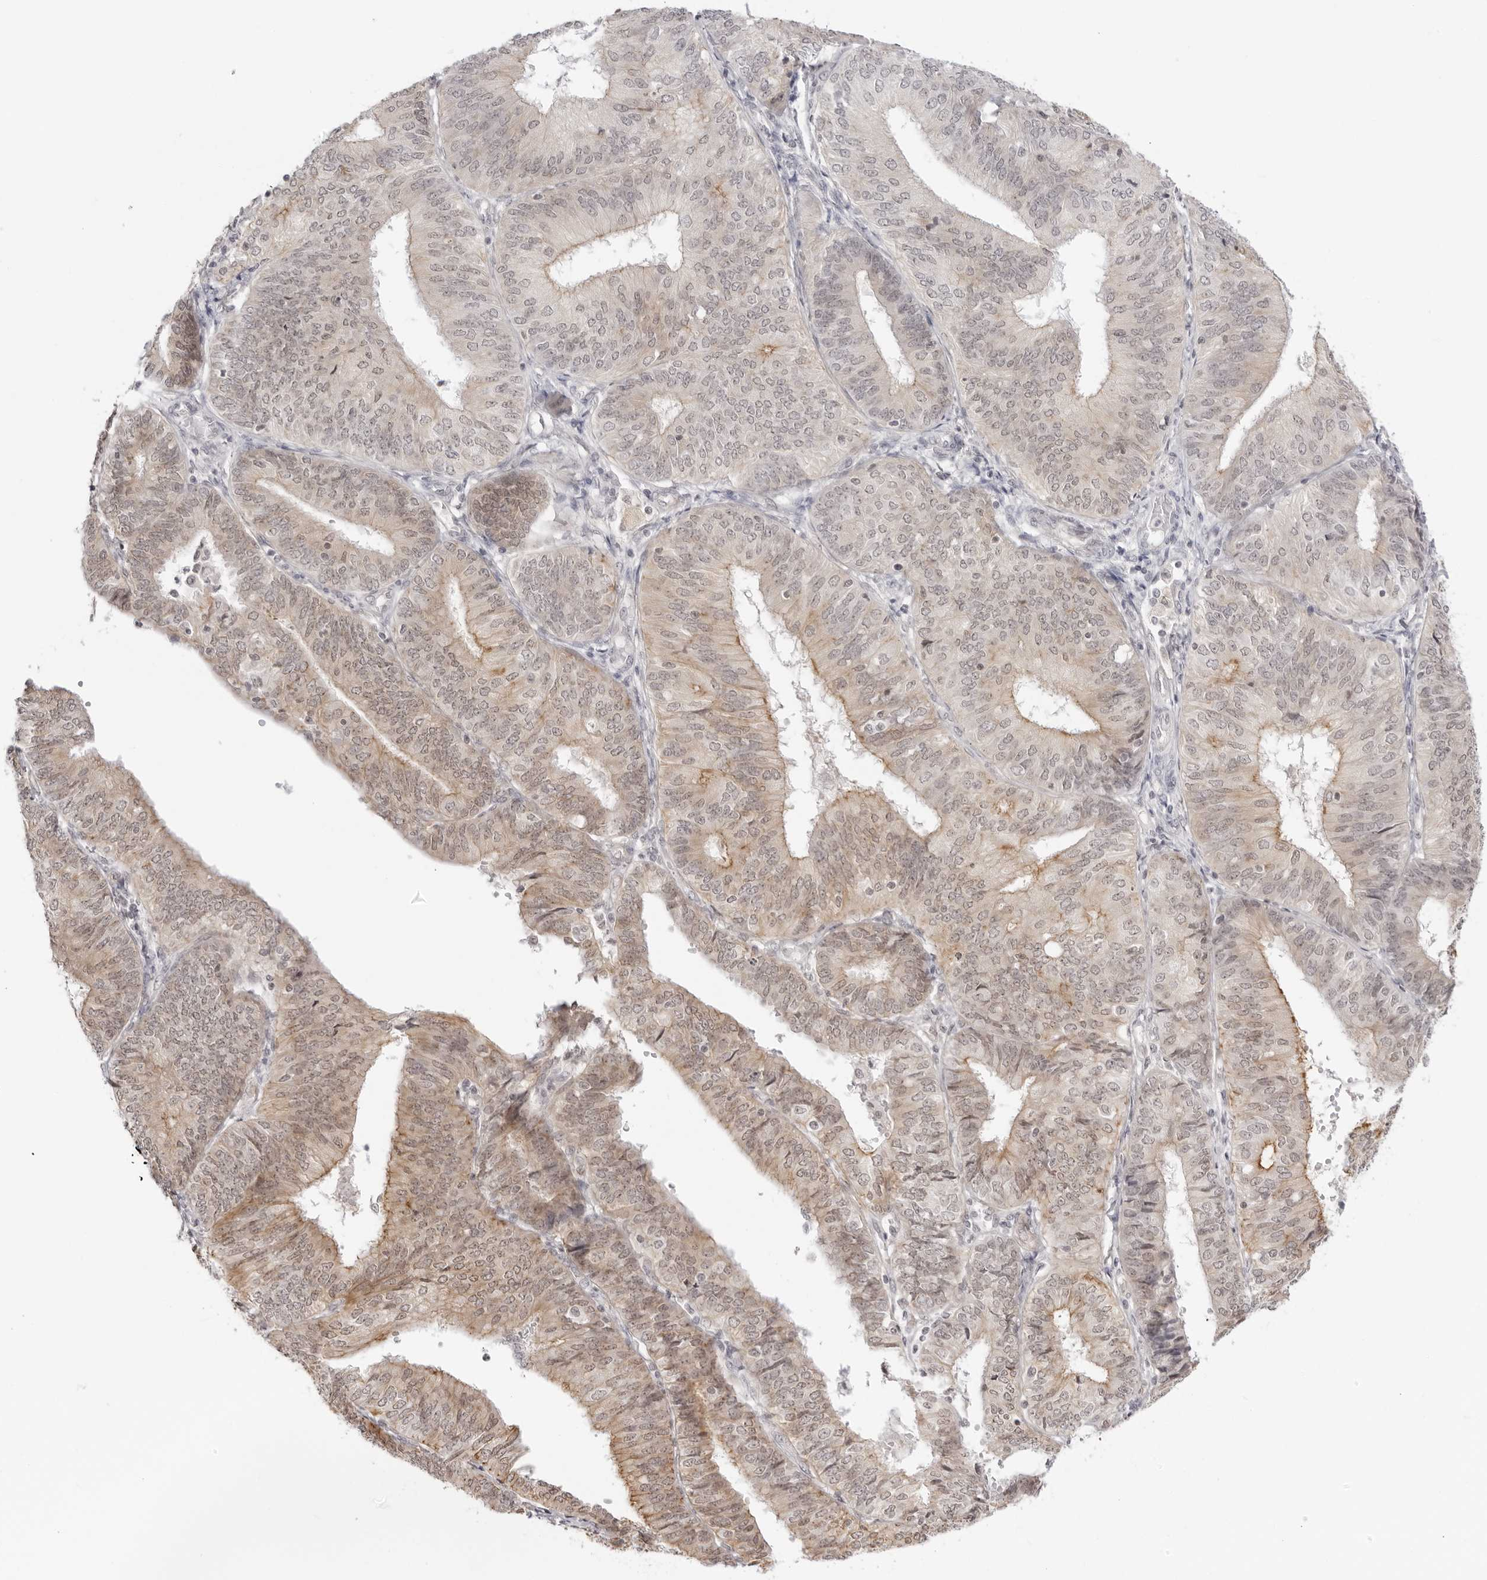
{"staining": {"intensity": "moderate", "quantity": "<25%", "location": "cytoplasmic/membranous"}, "tissue": "endometrial cancer", "cell_type": "Tumor cells", "image_type": "cancer", "snomed": [{"axis": "morphology", "description": "Adenocarcinoma, NOS"}, {"axis": "topography", "description": "Endometrium"}], "caption": "Endometrial cancer (adenocarcinoma) stained for a protein (brown) displays moderate cytoplasmic/membranous positive staining in approximately <25% of tumor cells.", "gene": "TRAPPC3", "patient": {"sex": "female", "age": 58}}